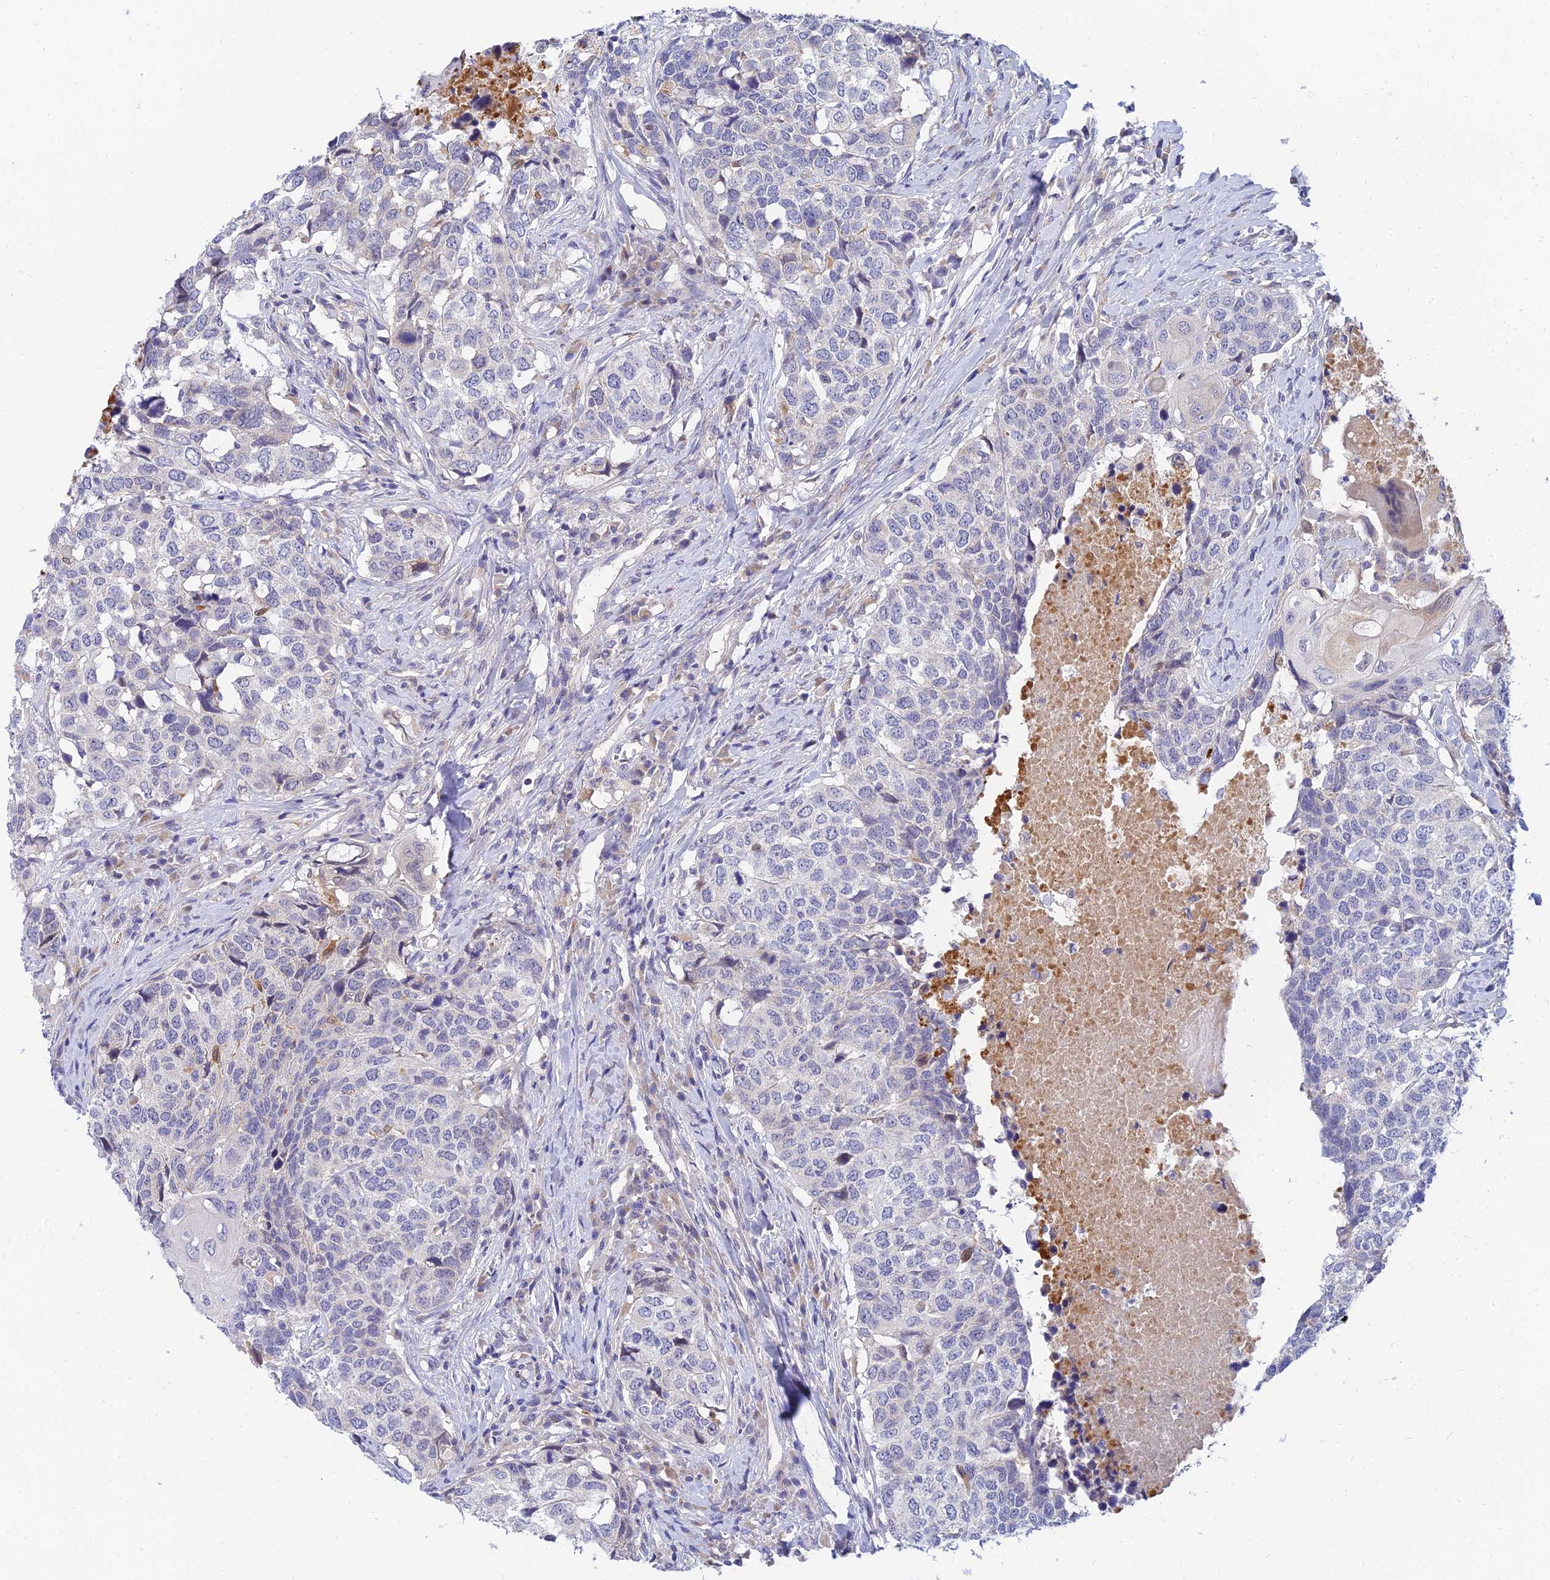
{"staining": {"intensity": "negative", "quantity": "none", "location": "none"}, "tissue": "head and neck cancer", "cell_type": "Tumor cells", "image_type": "cancer", "snomed": [{"axis": "morphology", "description": "Squamous cell carcinoma, NOS"}, {"axis": "topography", "description": "Head-Neck"}], "caption": "Head and neck cancer (squamous cell carcinoma) stained for a protein using immunohistochemistry (IHC) shows no positivity tumor cells.", "gene": "ANKS4B", "patient": {"sex": "male", "age": 66}}